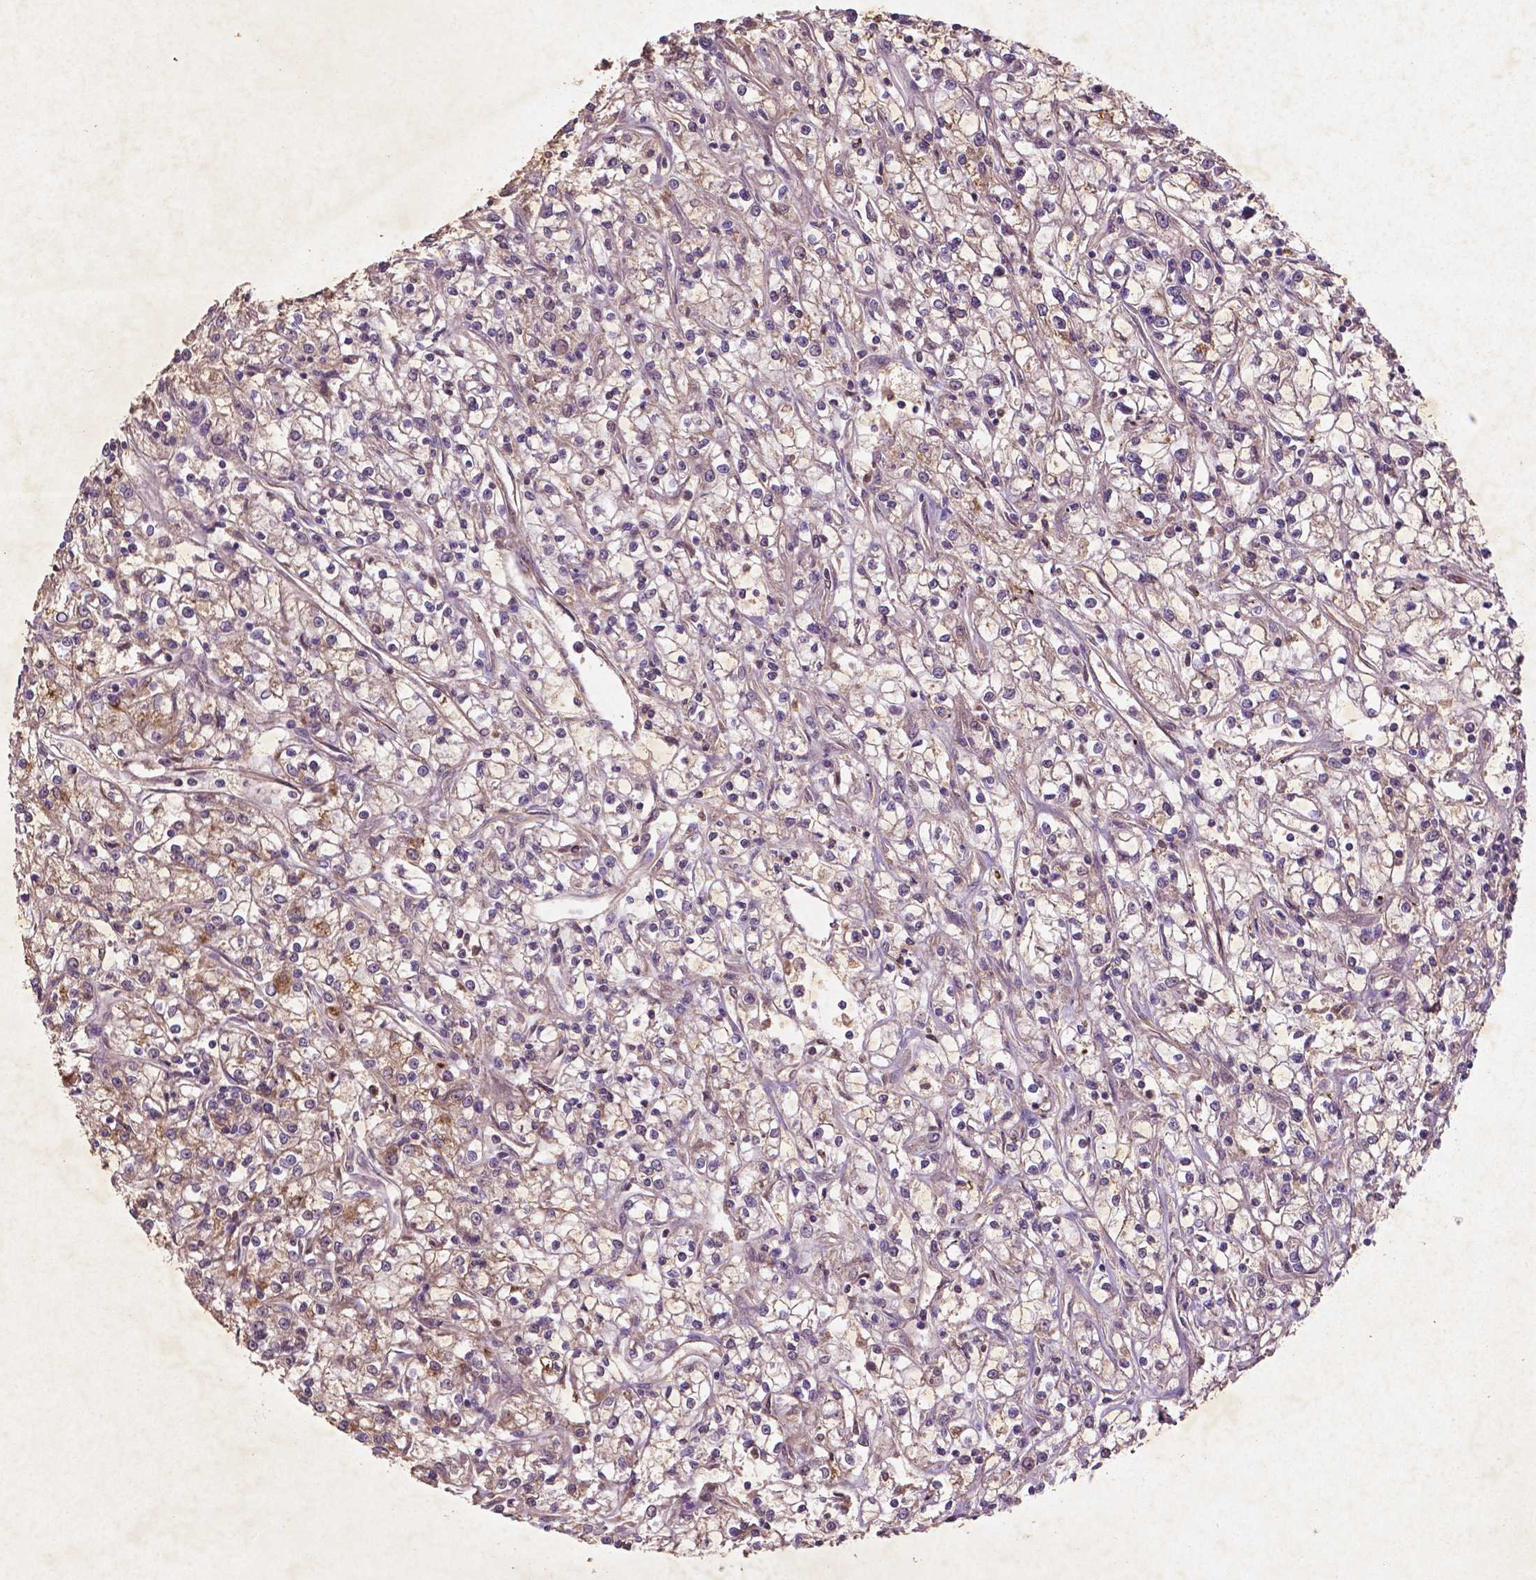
{"staining": {"intensity": "moderate", "quantity": "25%-75%", "location": "cytoplasmic/membranous"}, "tissue": "renal cancer", "cell_type": "Tumor cells", "image_type": "cancer", "snomed": [{"axis": "morphology", "description": "Adenocarcinoma, NOS"}, {"axis": "topography", "description": "Kidney"}], "caption": "Immunohistochemistry image of renal adenocarcinoma stained for a protein (brown), which shows medium levels of moderate cytoplasmic/membranous staining in about 25%-75% of tumor cells.", "gene": "COQ2", "patient": {"sex": "female", "age": 59}}